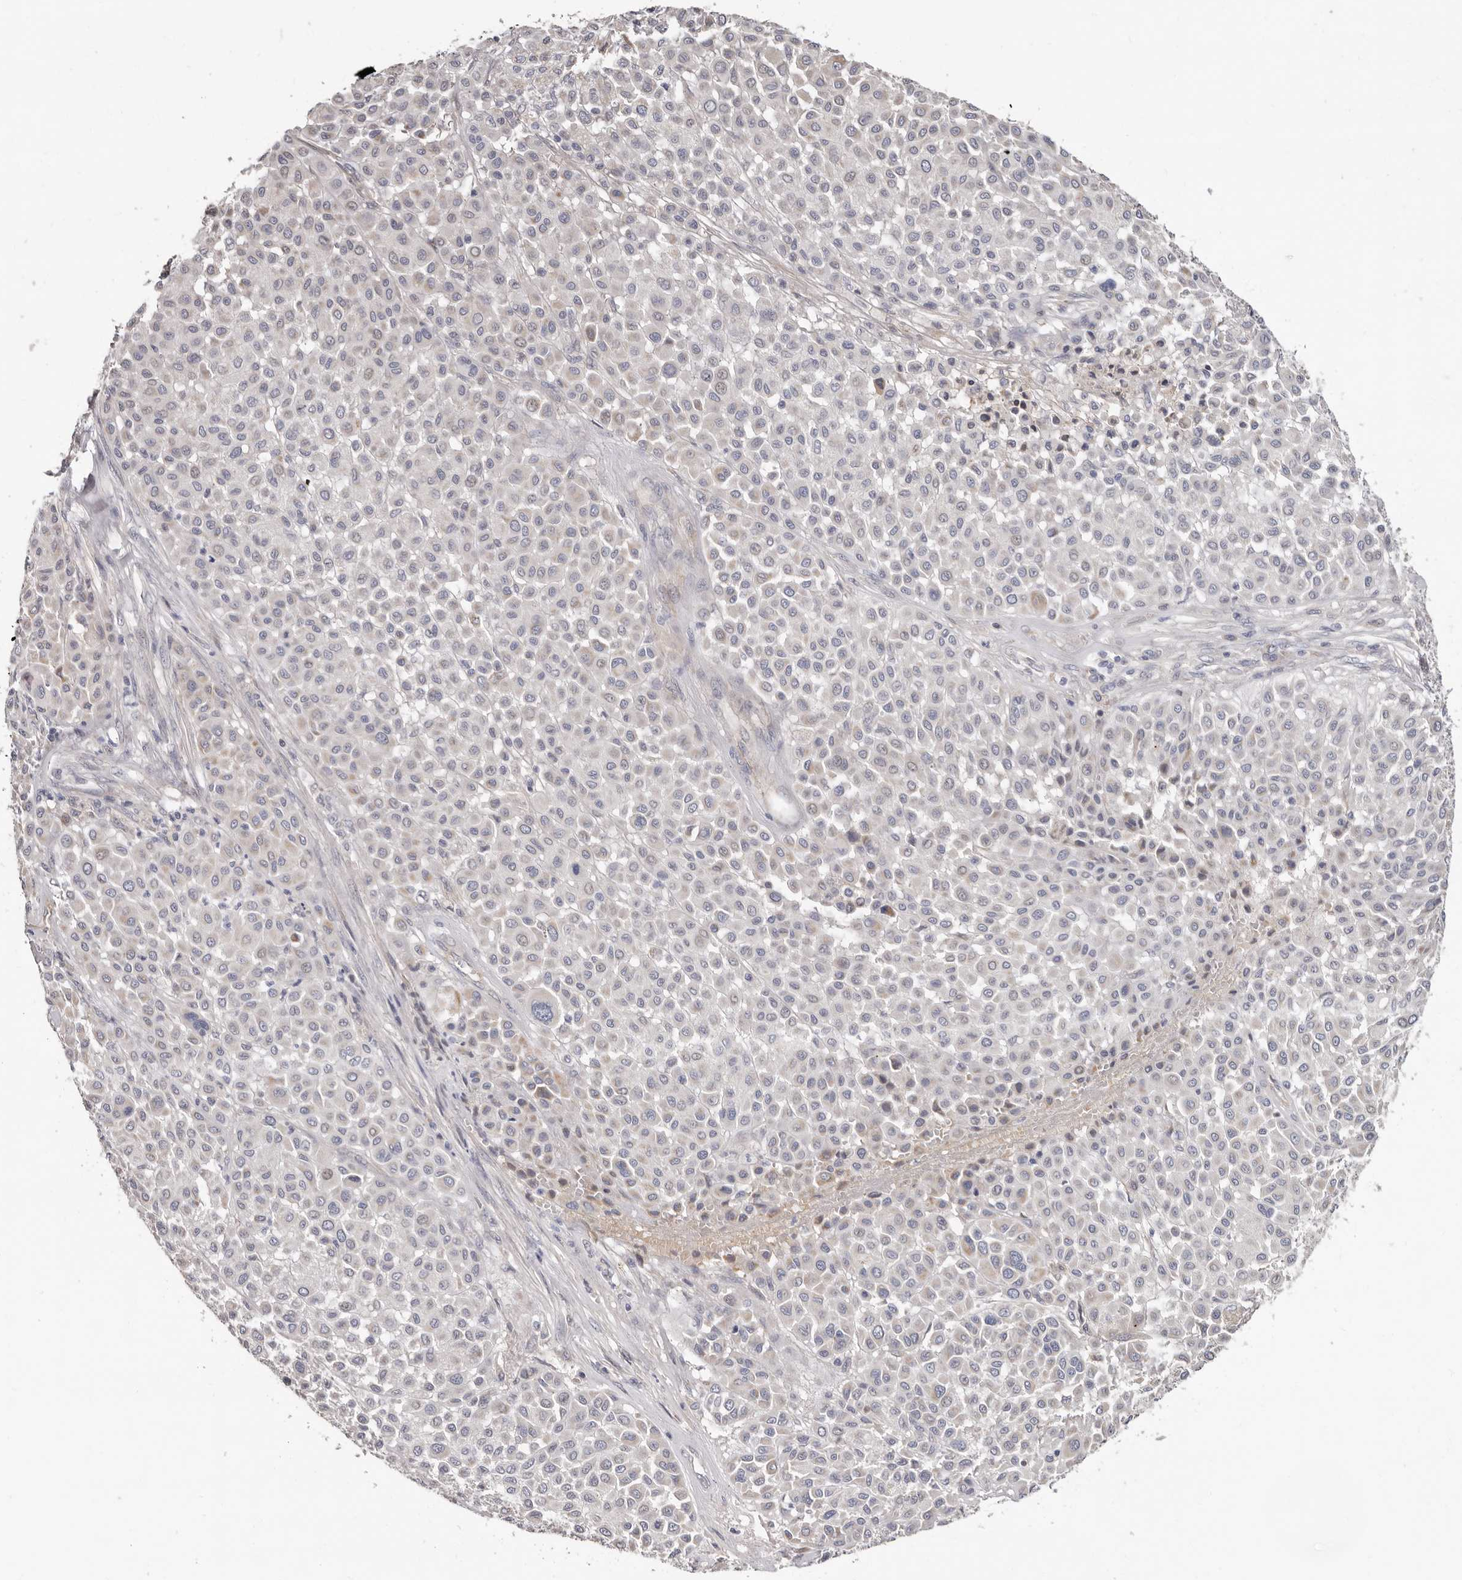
{"staining": {"intensity": "weak", "quantity": "<25%", "location": "cytoplasmic/membranous"}, "tissue": "melanoma", "cell_type": "Tumor cells", "image_type": "cancer", "snomed": [{"axis": "morphology", "description": "Malignant melanoma, Metastatic site"}, {"axis": "topography", "description": "Soft tissue"}], "caption": "Protein analysis of melanoma displays no significant staining in tumor cells.", "gene": "SPTA1", "patient": {"sex": "male", "age": 41}}